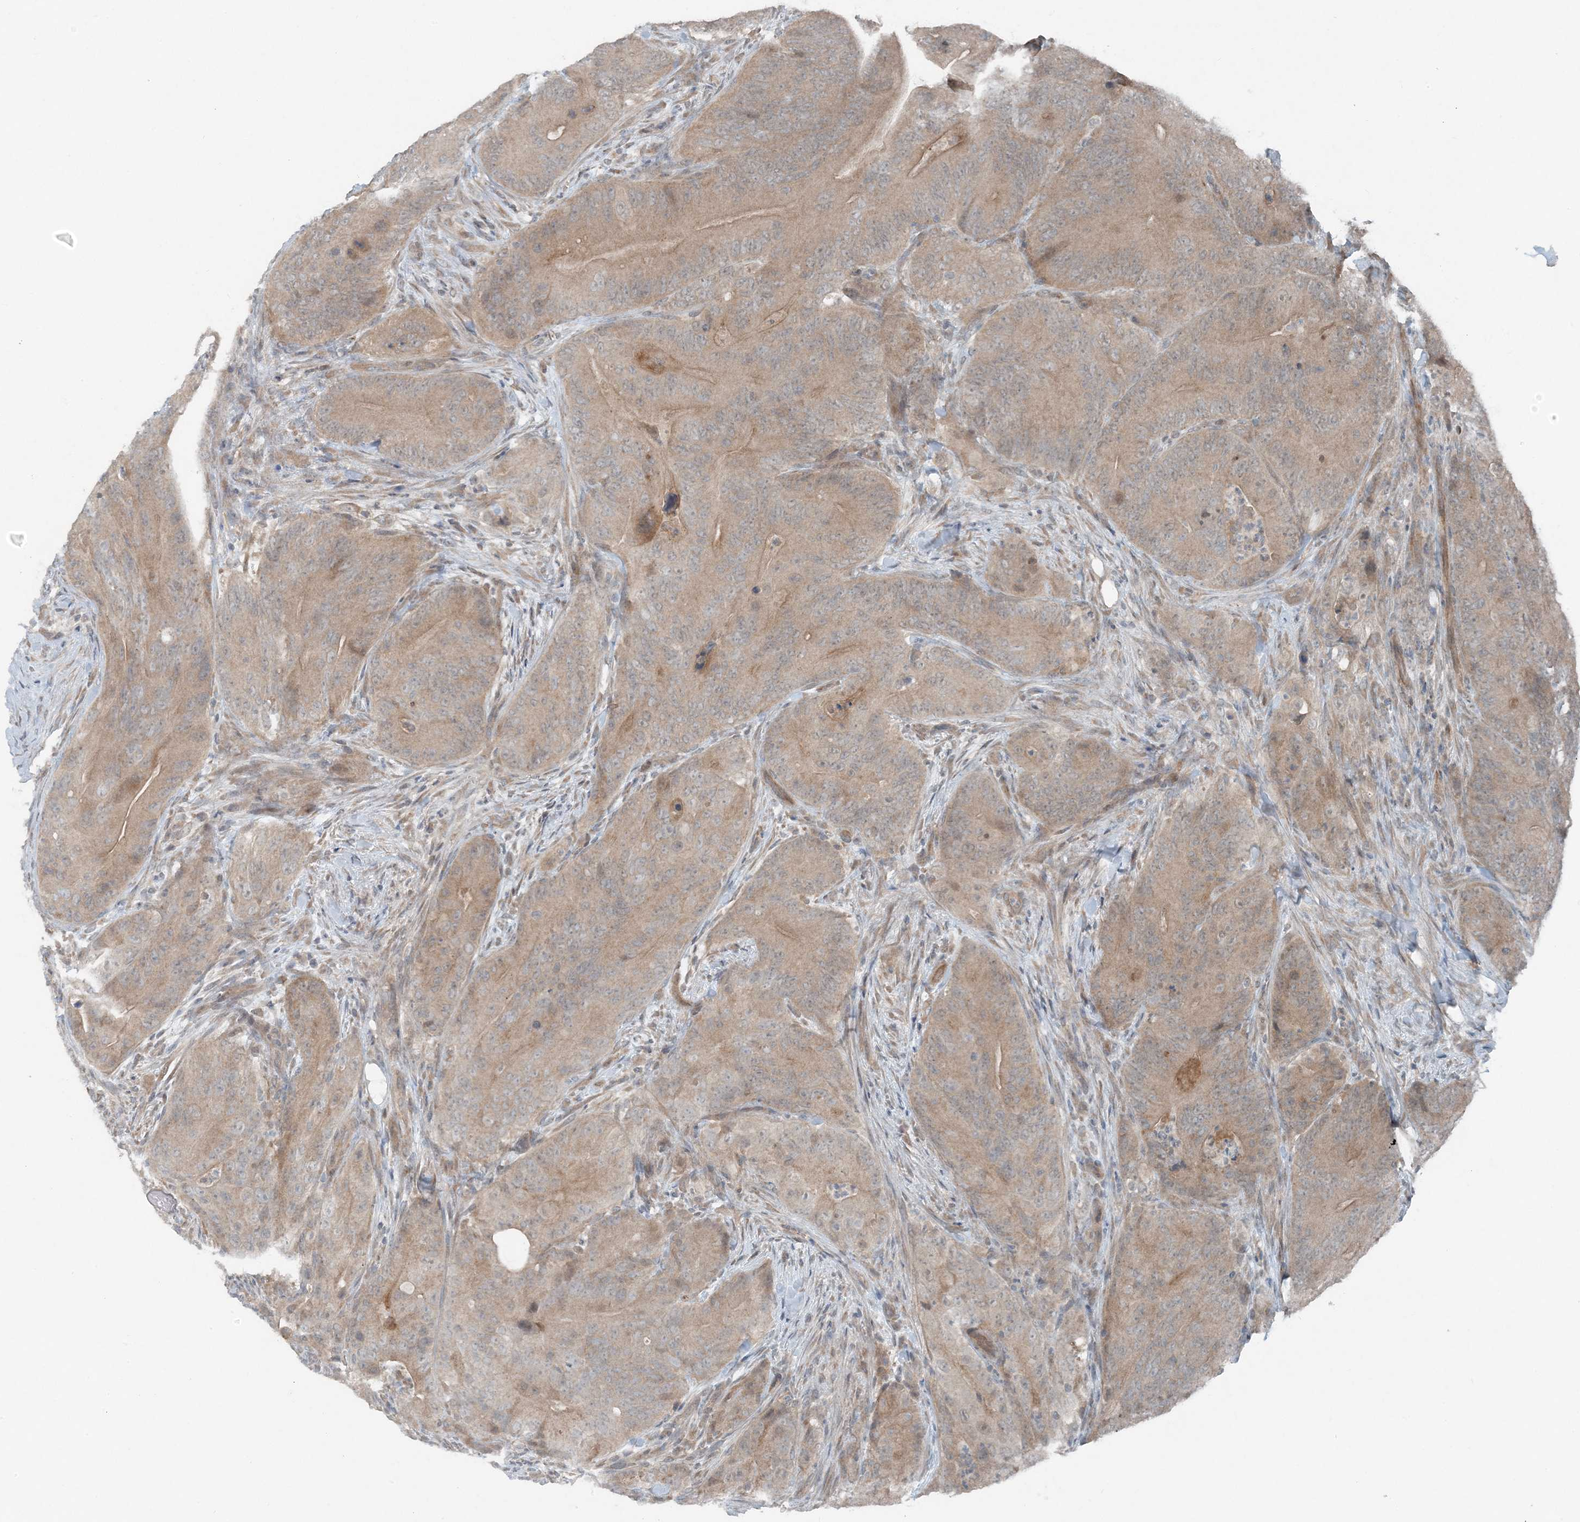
{"staining": {"intensity": "weak", "quantity": ">75%", "location": "cytoplasmic/membranous"}, "tissue": "colorectal cancer", "cell_type": "Tumor cells", "image_type": "cancer", "snomed": [{"axis": "morphology", "description": "Normal tissue, NOS"}, {"axis": "topography", "description": "Colon"}], "caption": "Immunohistochemistry staining of colorectal cancer, which displays low levels of weak cytoplasmic/membranous positivity in approximately >75% of tumor cells indicating weak cytoplasmic/membranous protein expression. The staining was performed using DAB (brown) for protein detection and nuclei were counterstained in hematoxylin (blue).", "gene": "MITD1", "patient": {"sex": "female", "age": 82}}